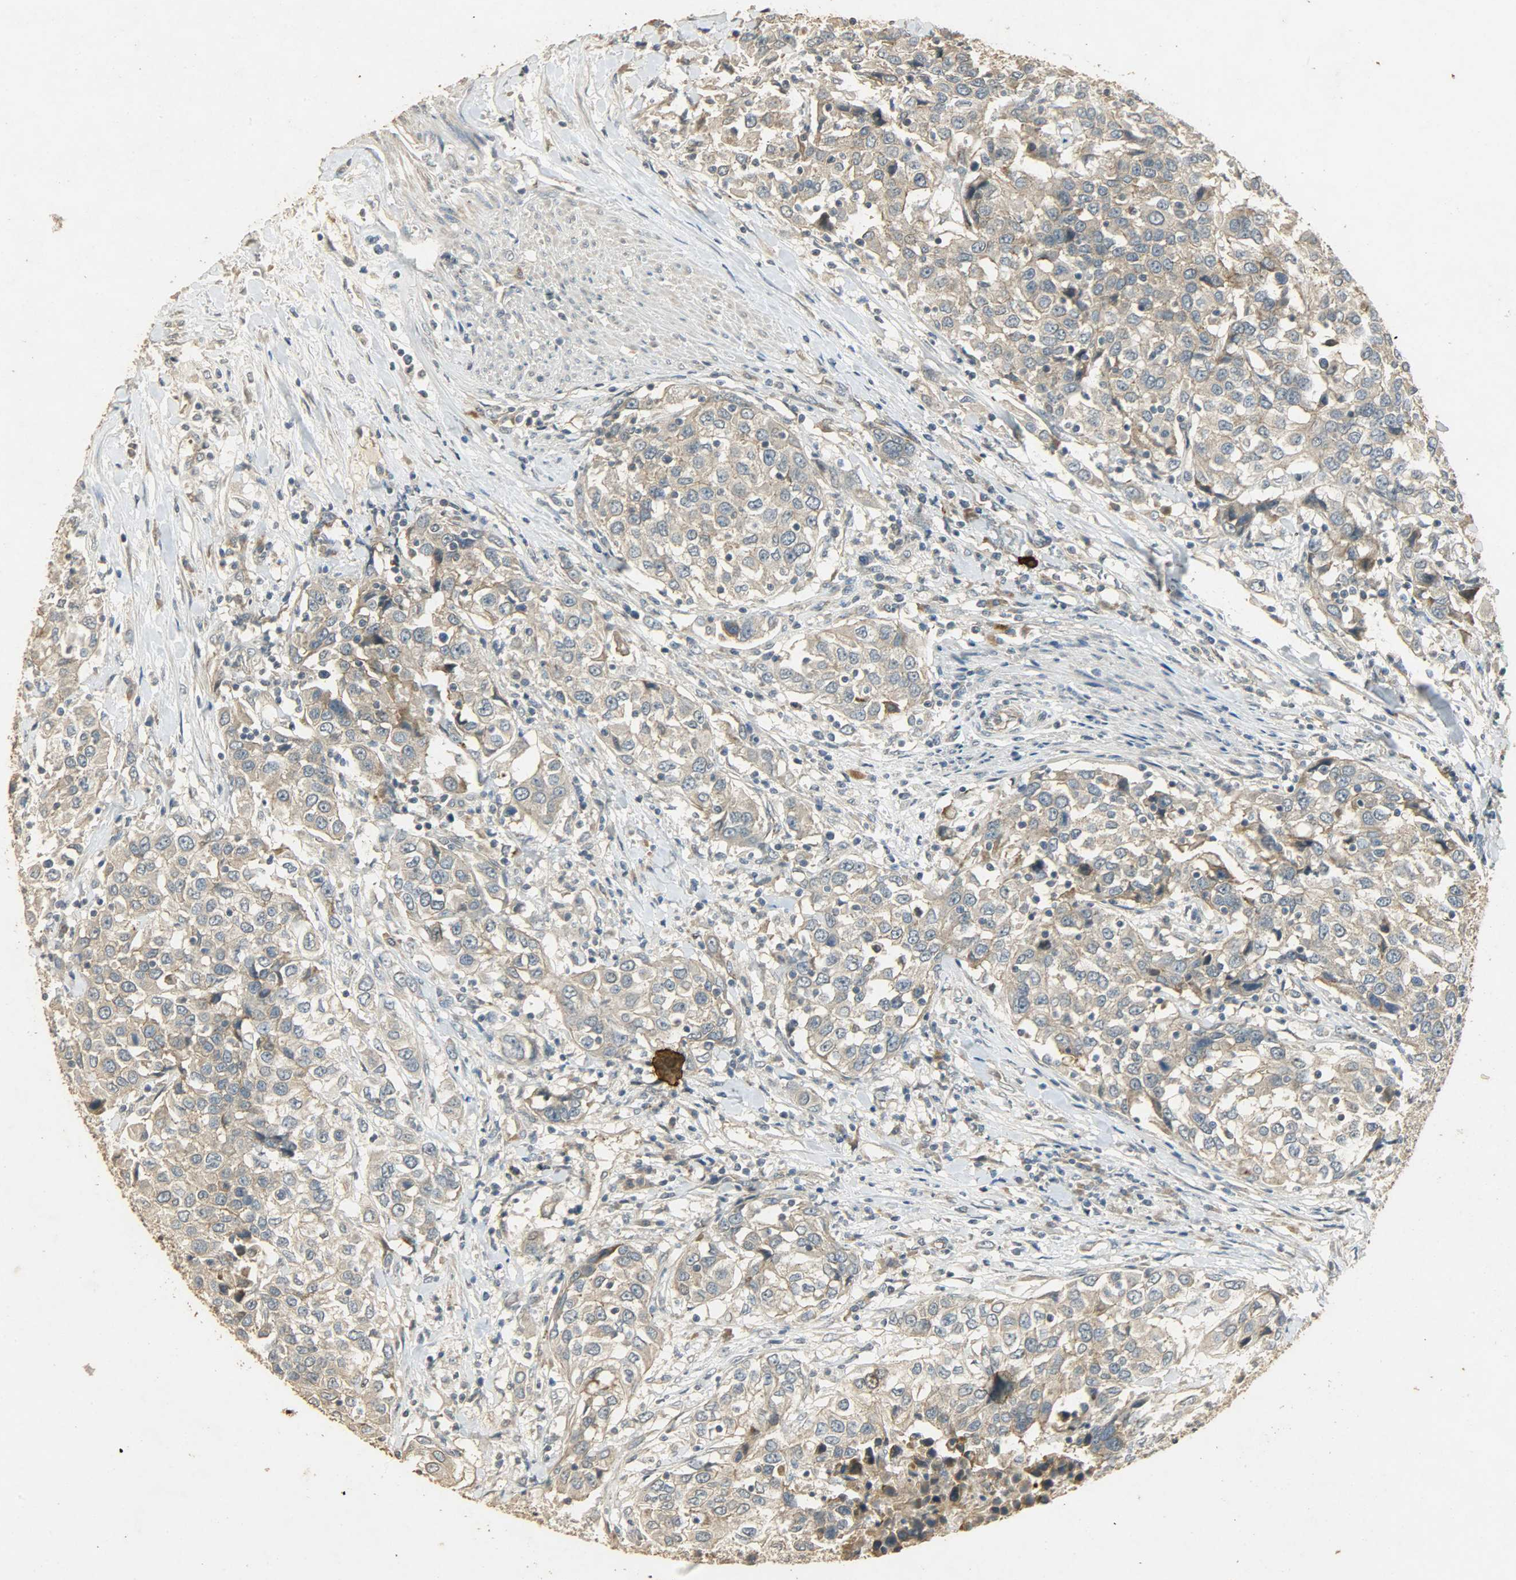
{"staining": {"intensity": "moderate", "quantity": ">75%", "location": "cytoplasmic/membranous"}, "tissue": "urothelial cancer", "cell_type": "Tumor cells", "image_type": "cancer", "snomed": [{"axis": "morphology", "description": "Urothelial carcinoma, High grade"}, {"axis": "topography", "description": "Urinary bladder"}], "caption": "Immunohistochemistry (DAB) staining of human urothelial cancer demonstrates moderate cytoplasmic/membranous protein staining in approximately >75% of tumor cells. (IHC, brightfield microscopy, high magnification).", "gene": "ATP2B1", "patient": {"sex": "female", "age": 80}}